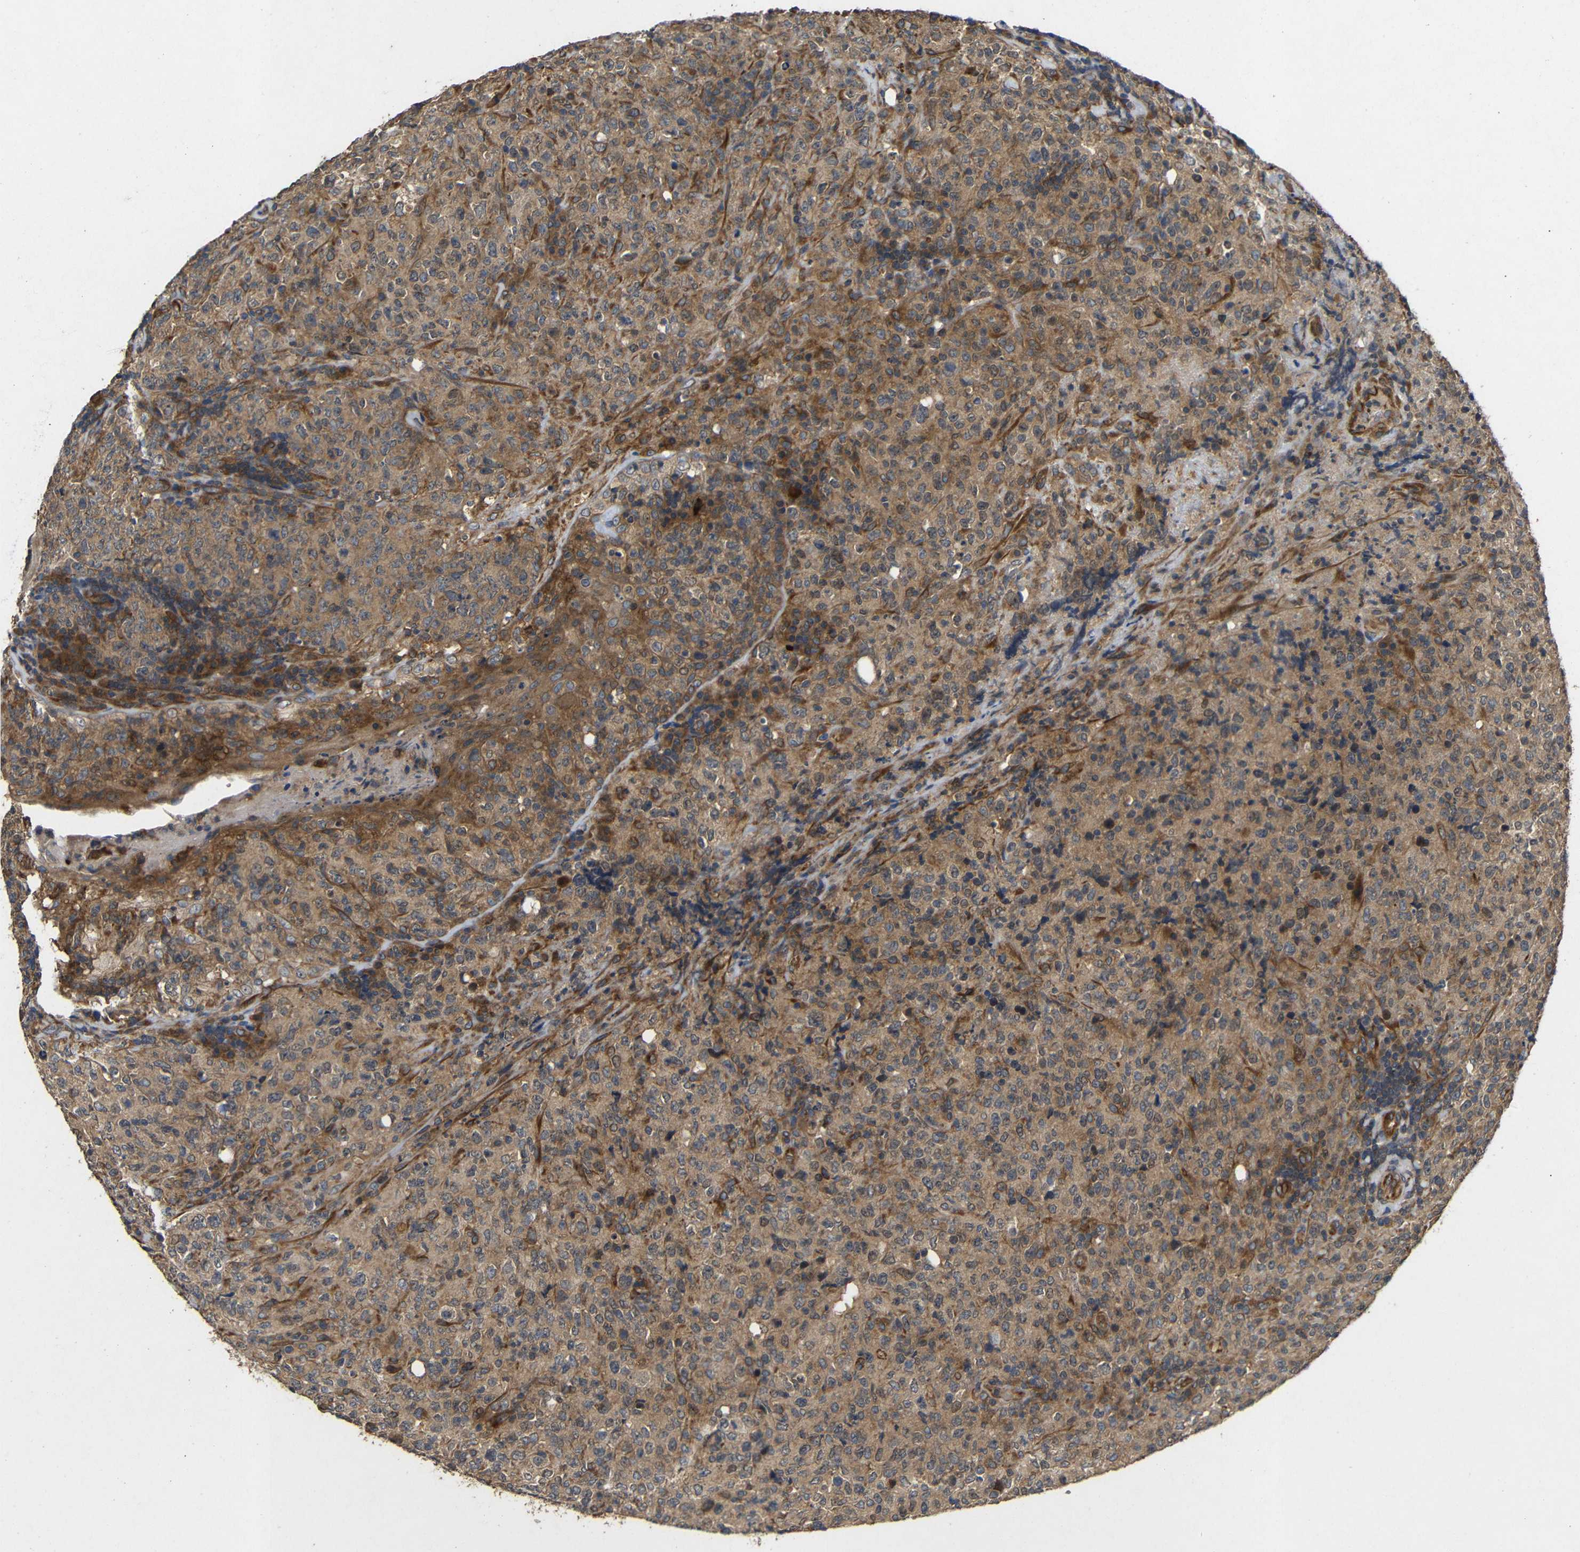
{"staining": {"intensity": "moderate", "quantity": ">75%", "location": "cytoplasmic/membranous"}, "tissue": "lymphoma", "cell_type": "Tumor cells", "image_type": "cancer", "snomed": [{"axis": "morphology", "description": "Malignant lymphoma, non-Hodgkin's type, High grade"}, {"axis": "topography", "description": "Tonsil"}], "caption": "Approximately >75% of tumor cells in lymphoma demonstrate moderate cytoplasmic/membranous protein positivity as visualized by brown immunohistochemical staining.", "gene": "EIF2S1", "patient": {"sex": "female", "age": 36}}